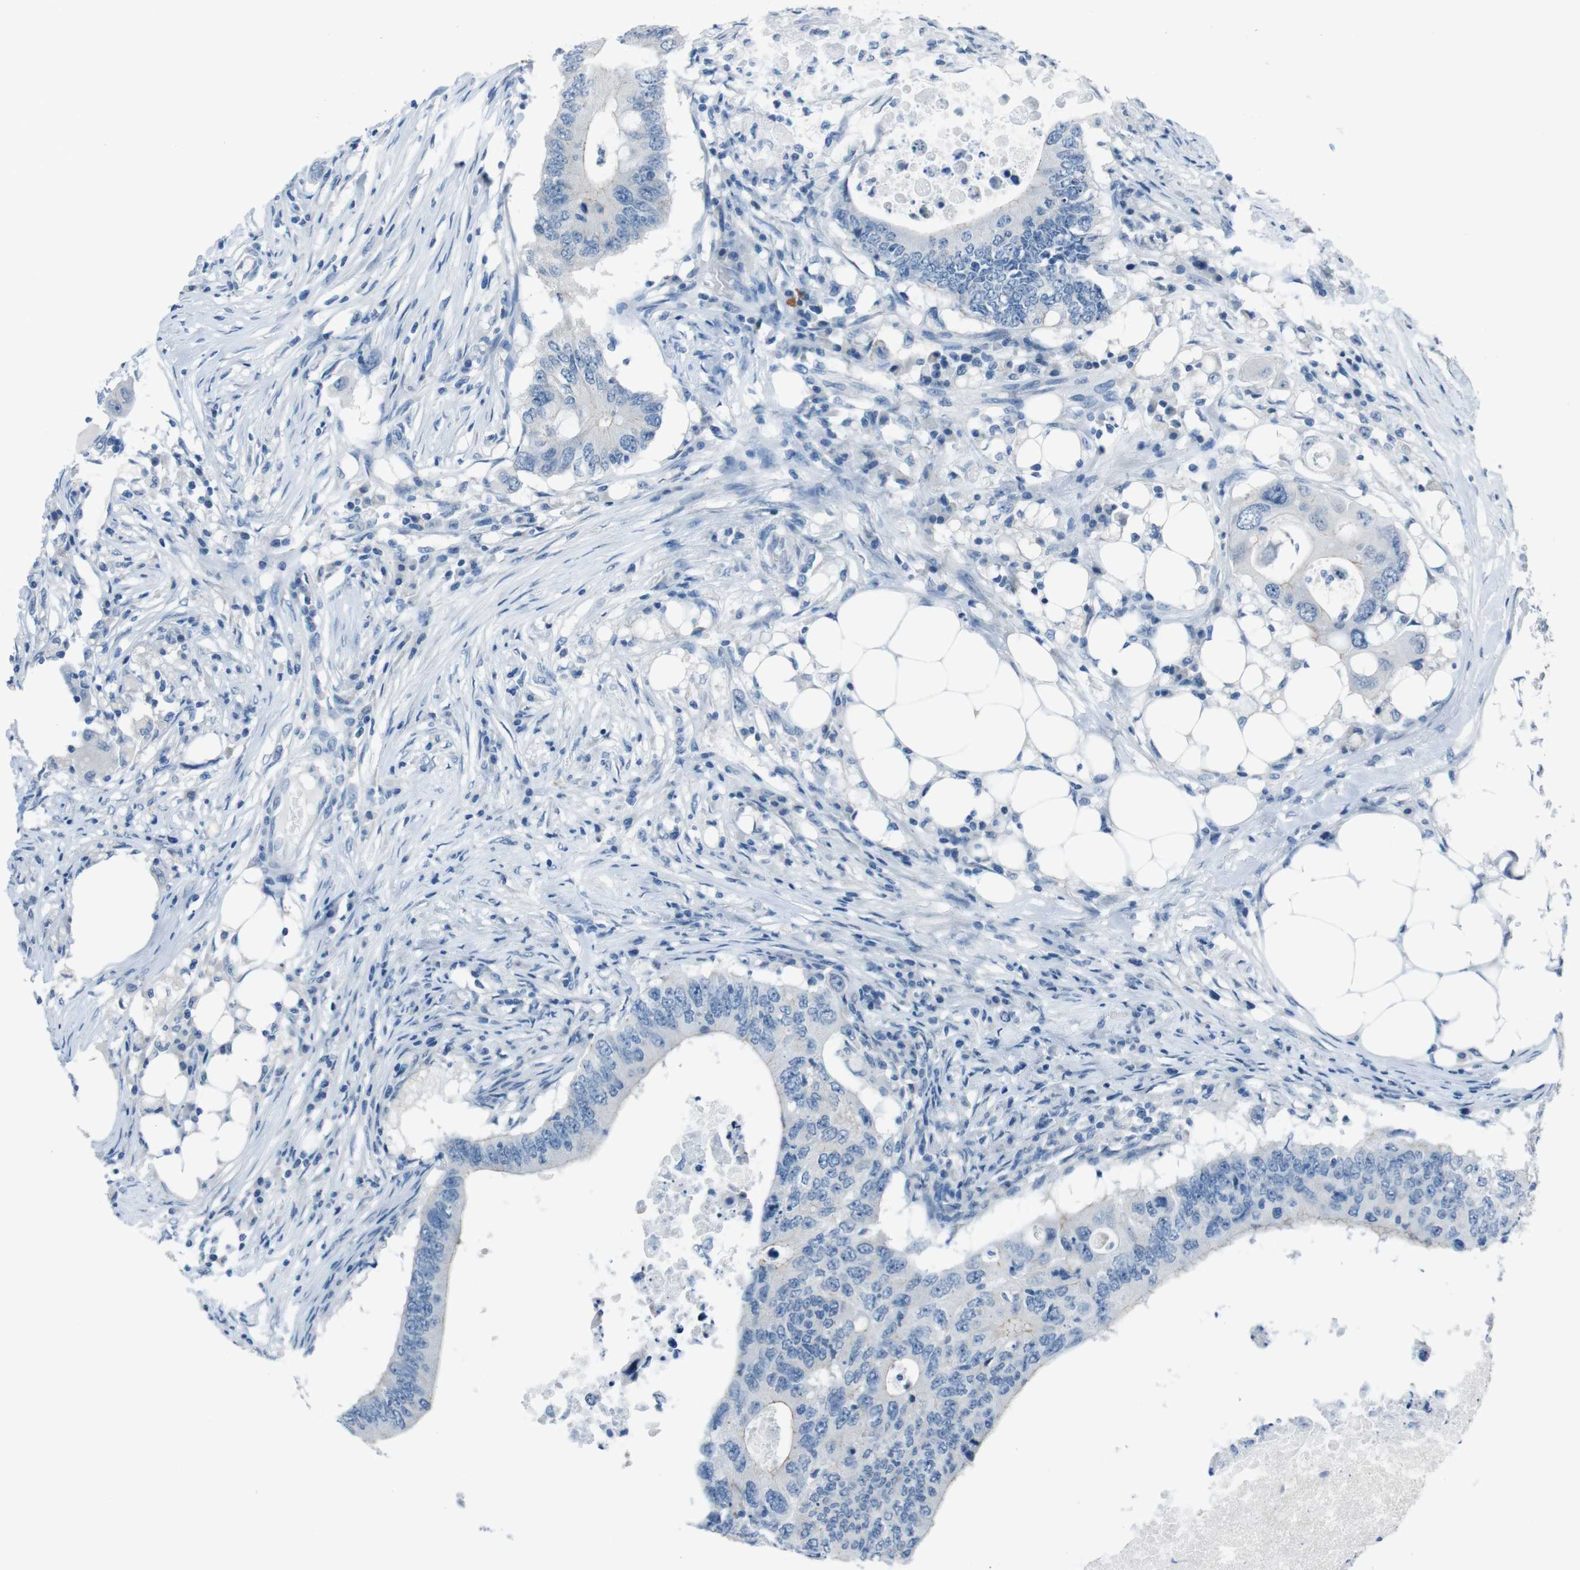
{"staining": {"intensity": "weak", "quantity": "<25%", "location": "cytoplasmic/membranous"}, "tissue": "colorectal cancer", "cell_type": "Tumor cells", "image_type": "cancer", "snomed": [{"axis": "morphology", "description": "Adenocarcinoma, NOS"}, {"axis": "topography", "description": "Colon"}], "caption": "IHC micrograph of neoplastic tissue: colorectal cancer stained with DAB (3,3'-diaminobenzidine) shows no significant protein expression in tumor cells.", "gene": "HRH2", "patient": {"sex": "male", "age": 71}}